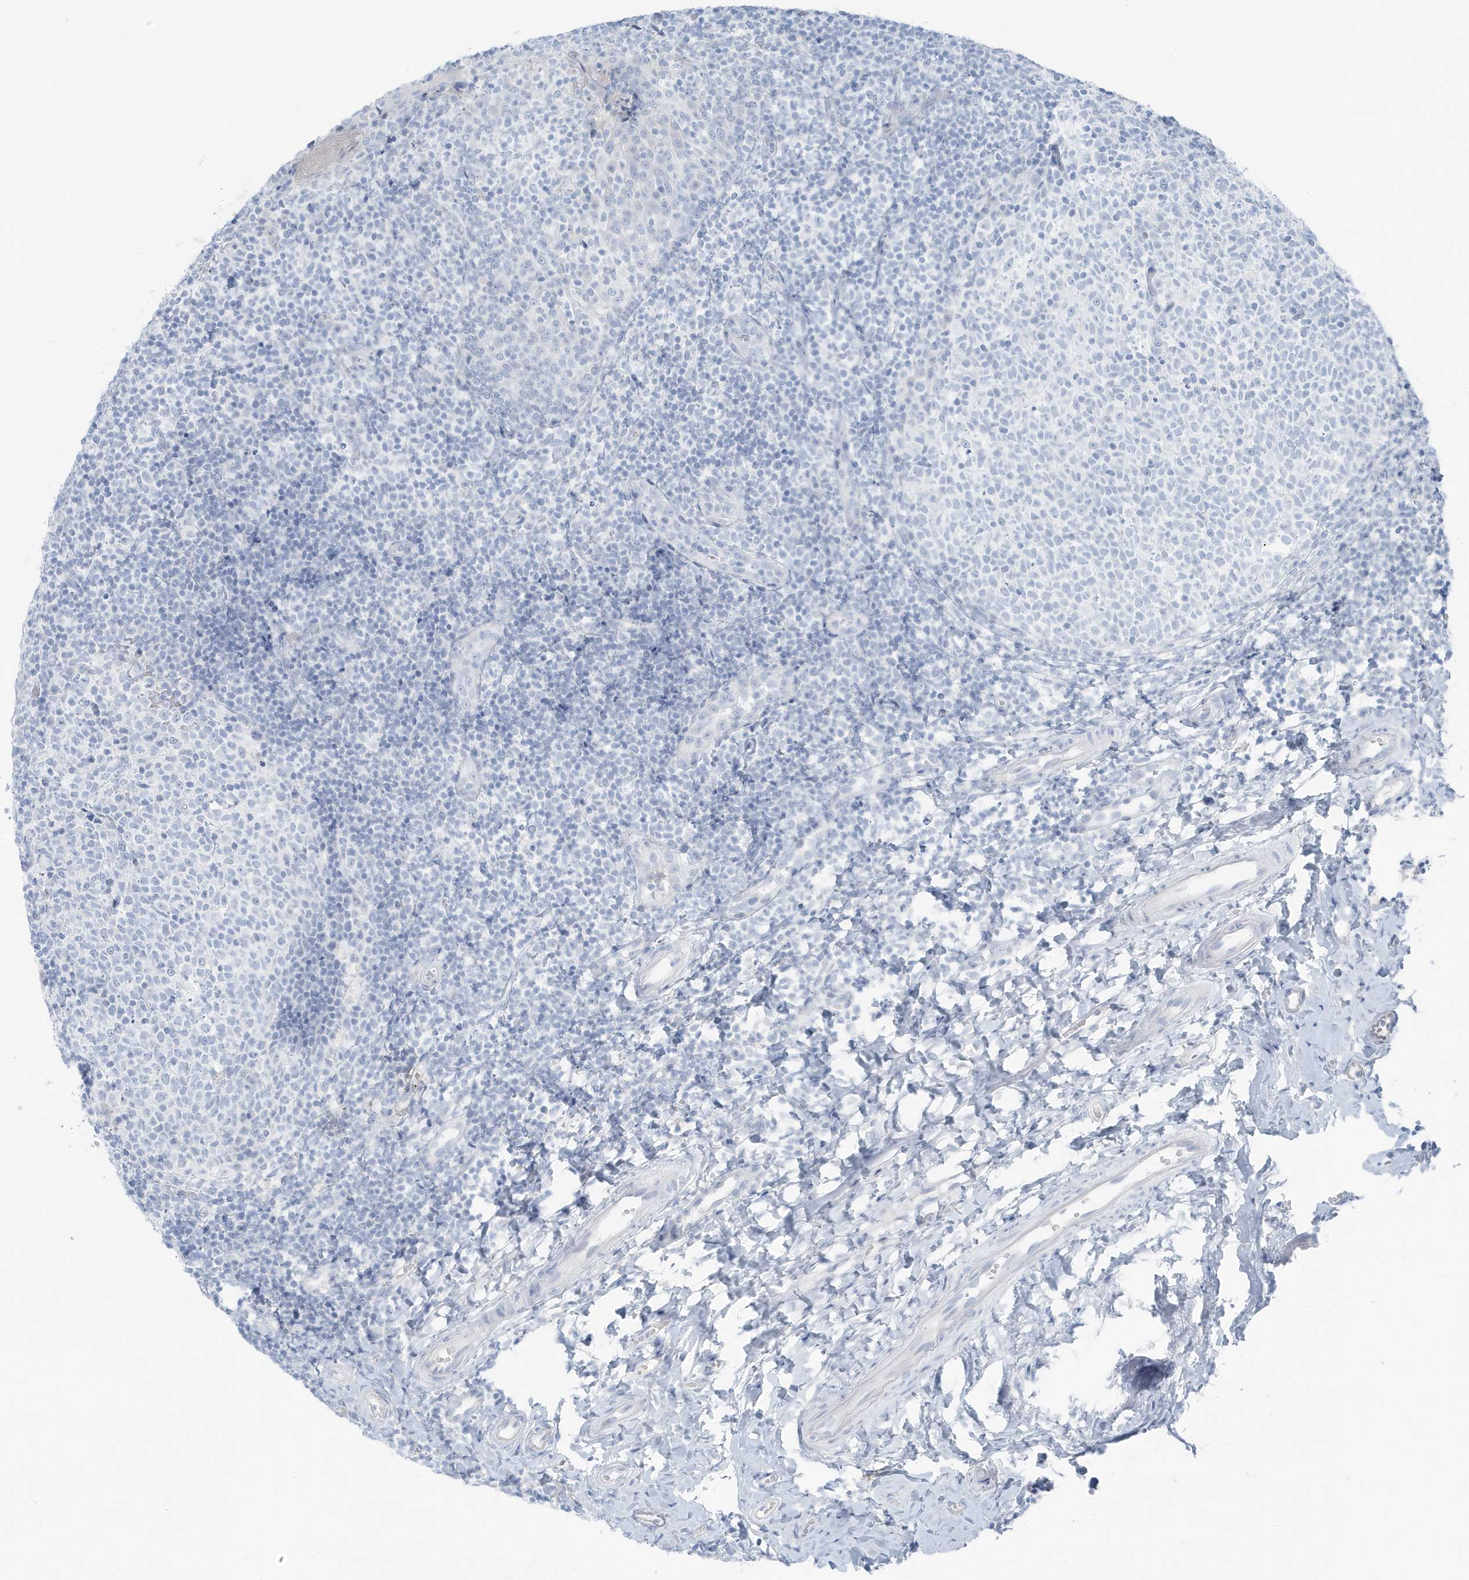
{"staining": {"intensity": "negative", "quantity": "none", "location": "none"}, "tissue": "tonsil", "cell_type": "Germinal center cells", "image_type": "normal", "snomed": [{"axis": "morphology", "description": "Normal tissue, NOS"}, {"axis": "topography", "description": "Tonsil"}], "caption": "Image shows no significant protein staining in germinal center cells of benign tonsil.", "gene": "ZFP64", "patient": {"sex": "female", "age": 19}}